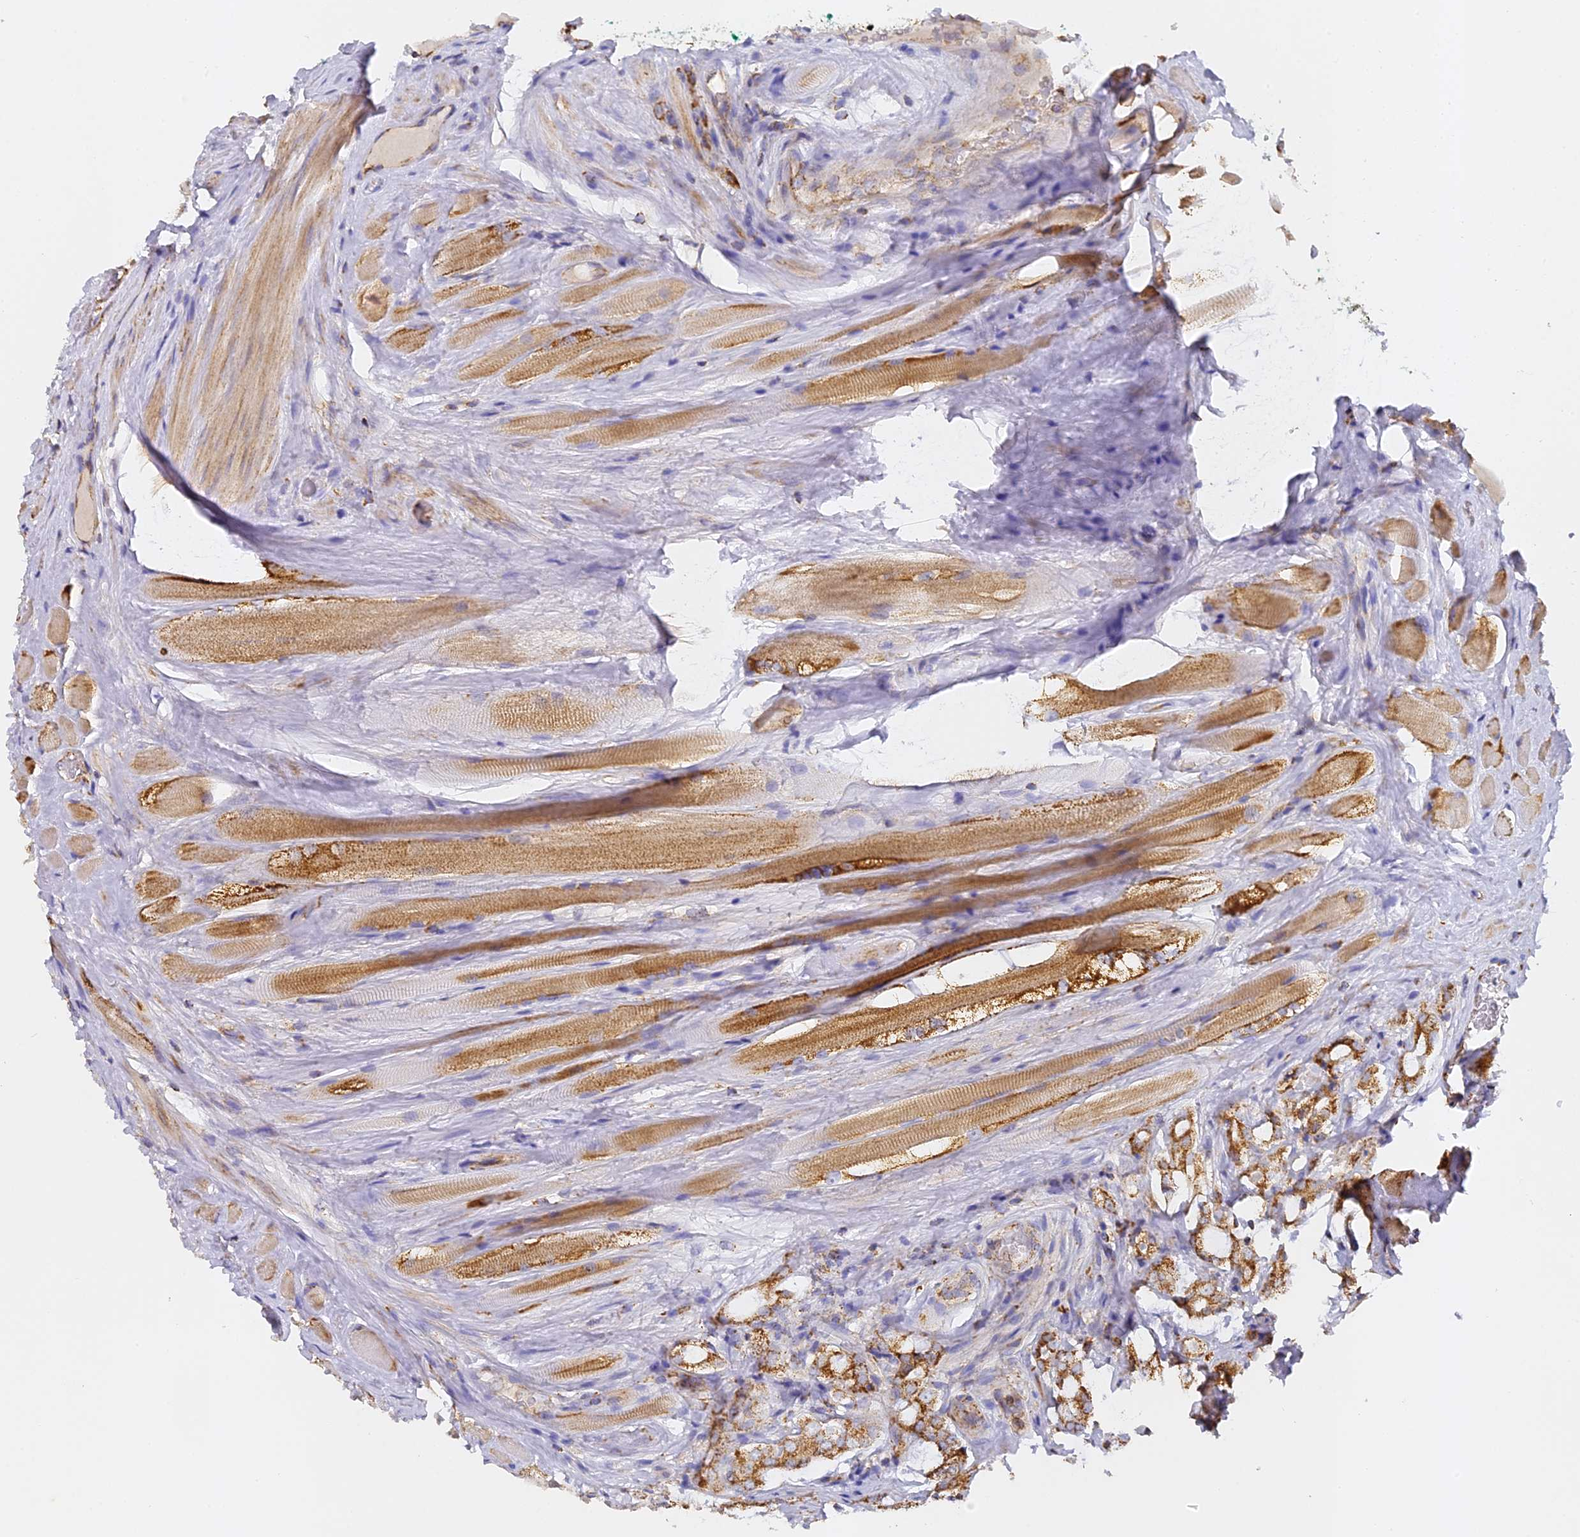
{"staining": {"intensity": "moderate", "quantity": ">75%", "location": "cytoplasmic/membranous"}, "tissue": "prostate cancer", "cell_type": "Tumor cells", "image_type": "cancer", "snomed": [{"axis": "morphology", "description": "Adenocarcinoma, High grade"}, {"axis": "topography", "description": "Prostate"}], "caption": "Tumor cells show medium levels of moderate cytoplasmic/membranous expression in about >75% of cells in high-grade adenocarcinoma (prostate).", "gene": "DONSON", "patient": {"sex": "male", "age": 63}}